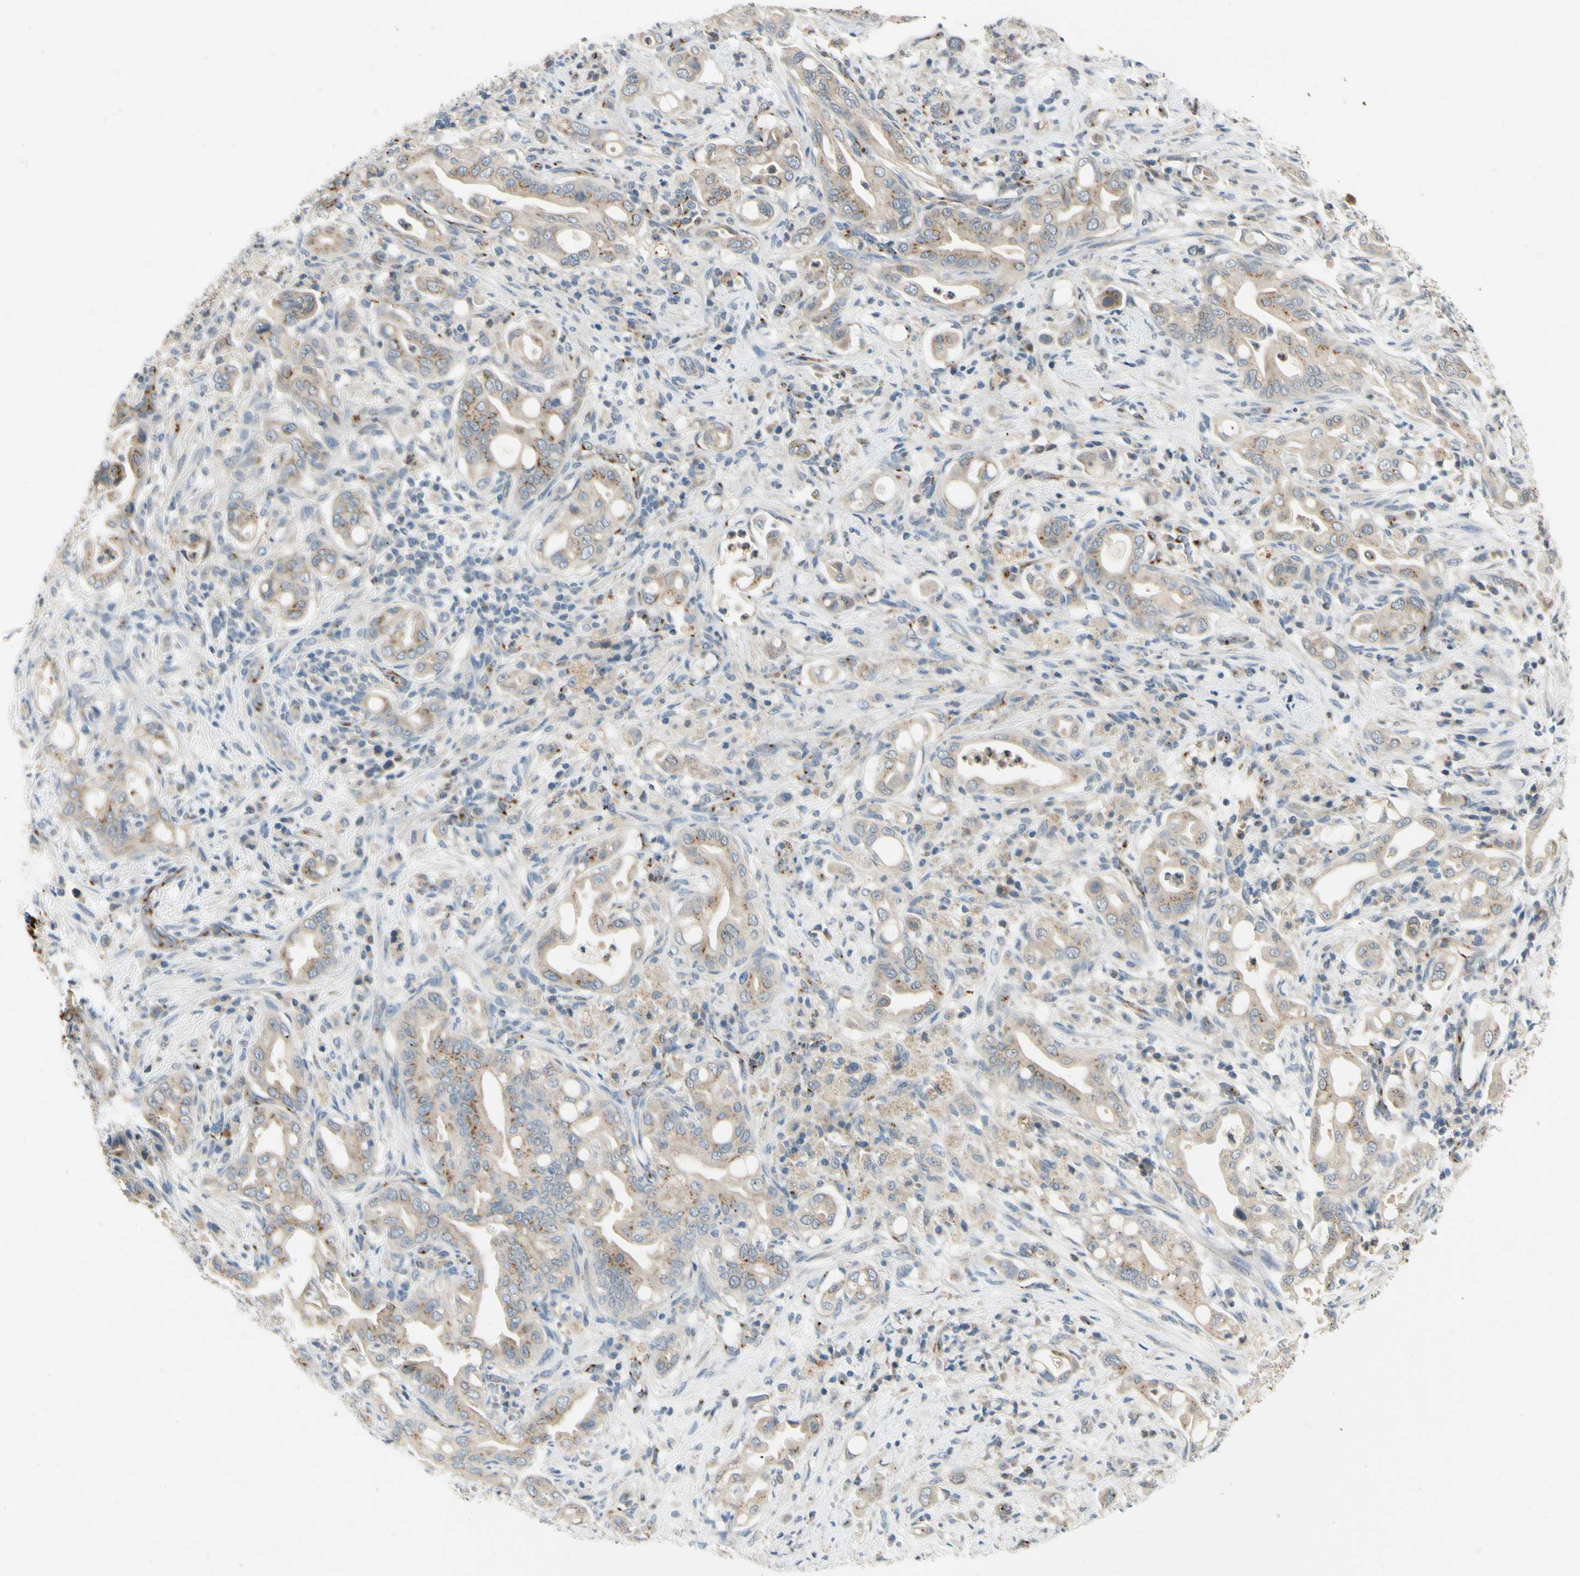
{"staining": {"intensity": "moderate", "quantity": "<25%", "location": "cytoplasmic/membranous"}, "tissue": "liver cancer", "cell_type": "Tumor cells", "image_type": "cancer", "snomed": [{"axis": "morphology", "description": "Cholangiocarcinoma"}, {"axis": "topography", "description": "Liver"}], "caption": "The histopathology image shows a brown stain indicating the presence of a protein in the cytoplasmic/membranous of tumor cells in liver cancer (cholangiocarcinoma).", "gene": "MANSC1", "patient": {"sex": "female", "age": 68}}